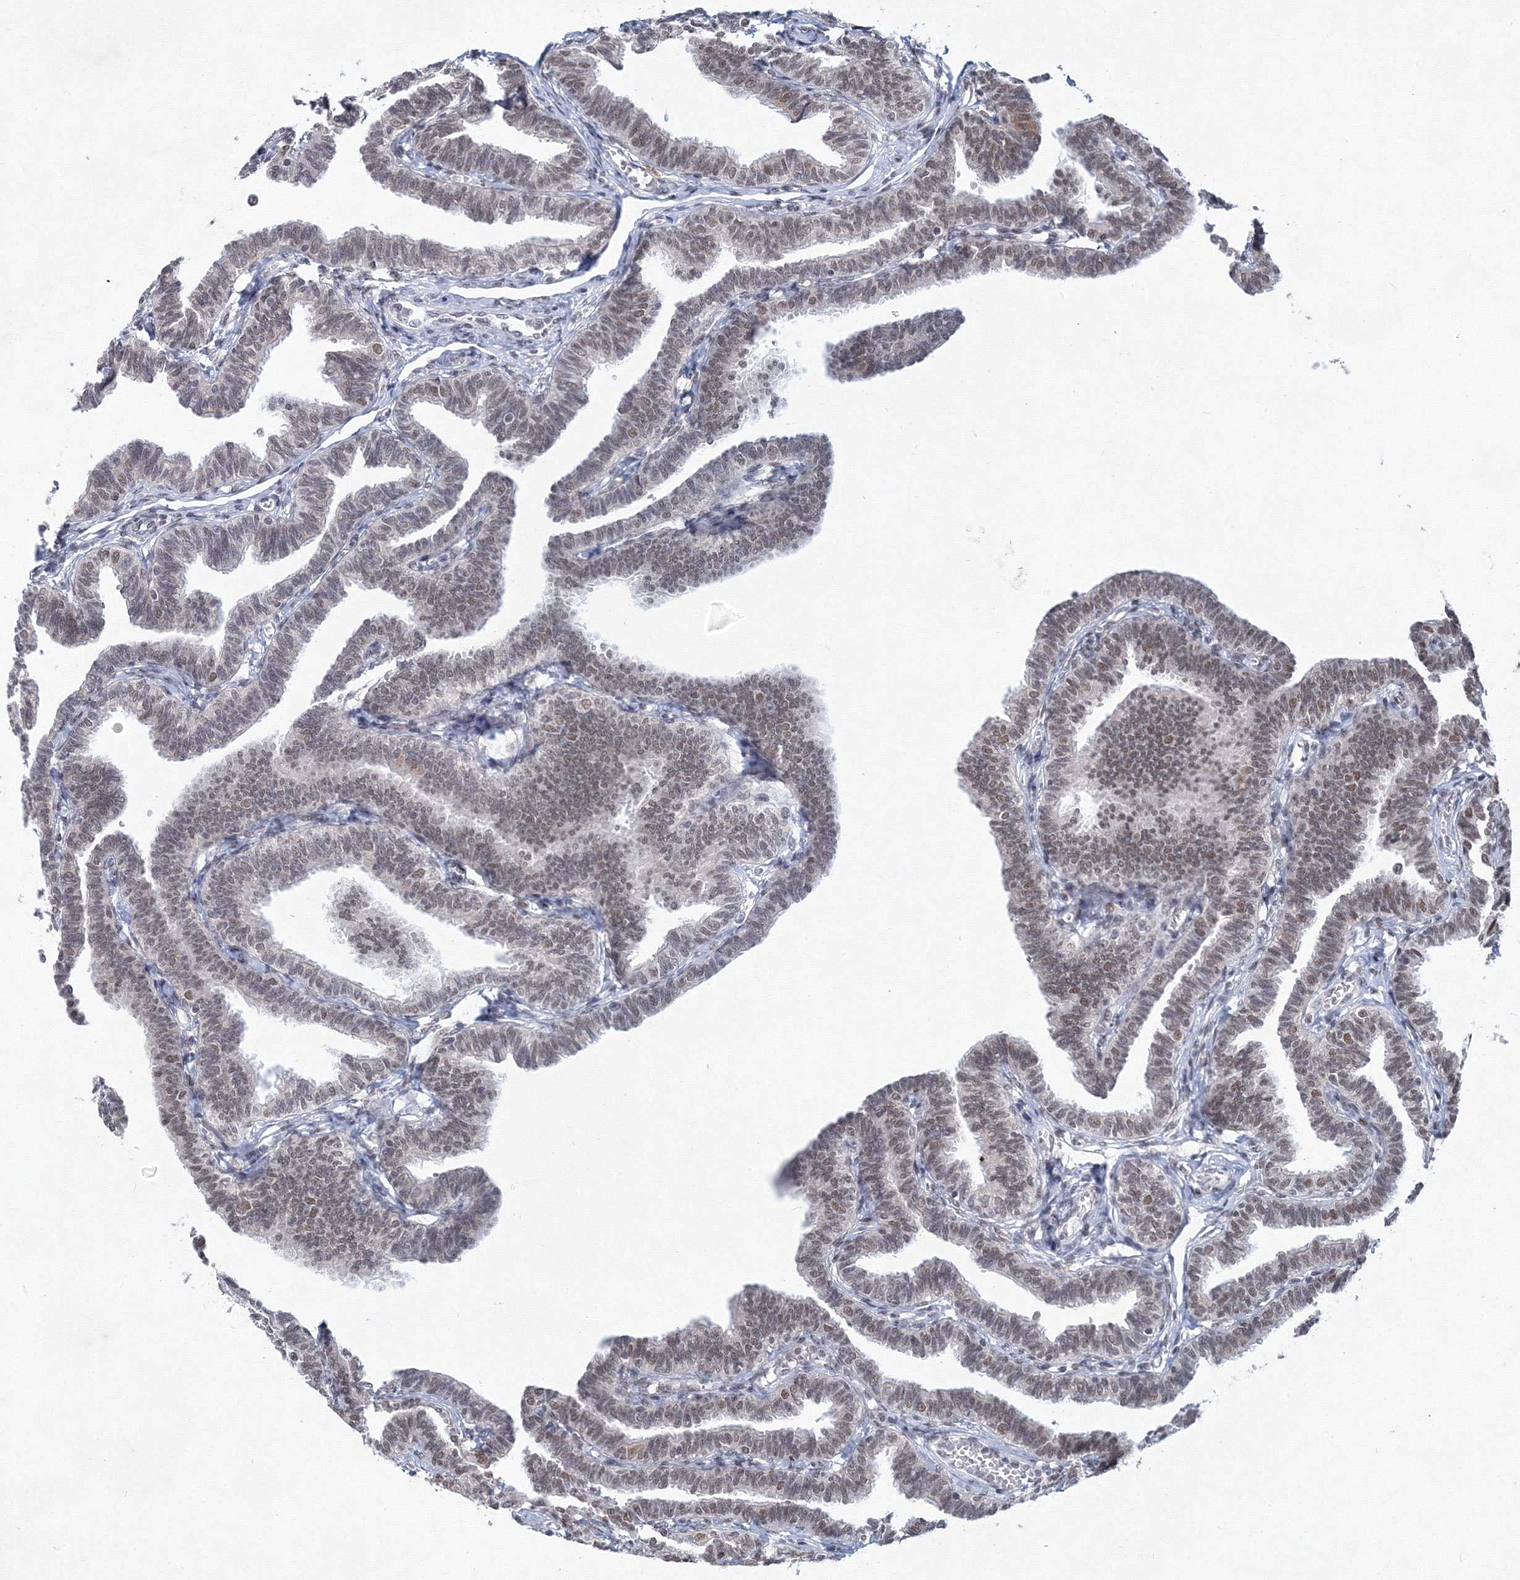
{"staining": {"intensity": "weak", "quantity": ">75%", "location": "nuclear"}, "tissue": "fallopian tube", "cell_type": "Glandular cells", "image_type": "normal", "snomed": [{"axis": "morphology", "description": "Normal tissue, NOS"}, {"axis": "topography", "description": "Fallopian tube"}, {"axis": "topography", "description": "Ovary"}], "caption": "A high-resolution image shows immunohistochemistry staining of unremarkable fallopian tube, which reveals weak nuclear staining in about >75% of glandular cells. The staining was performed using DAB to visualize the protein expression in brown, while the nuclei were stained in blue with hematoxylin (Magnification: 20x).", "gene": "SF3B6", "patient": {"sex": "female", "age": 23}}